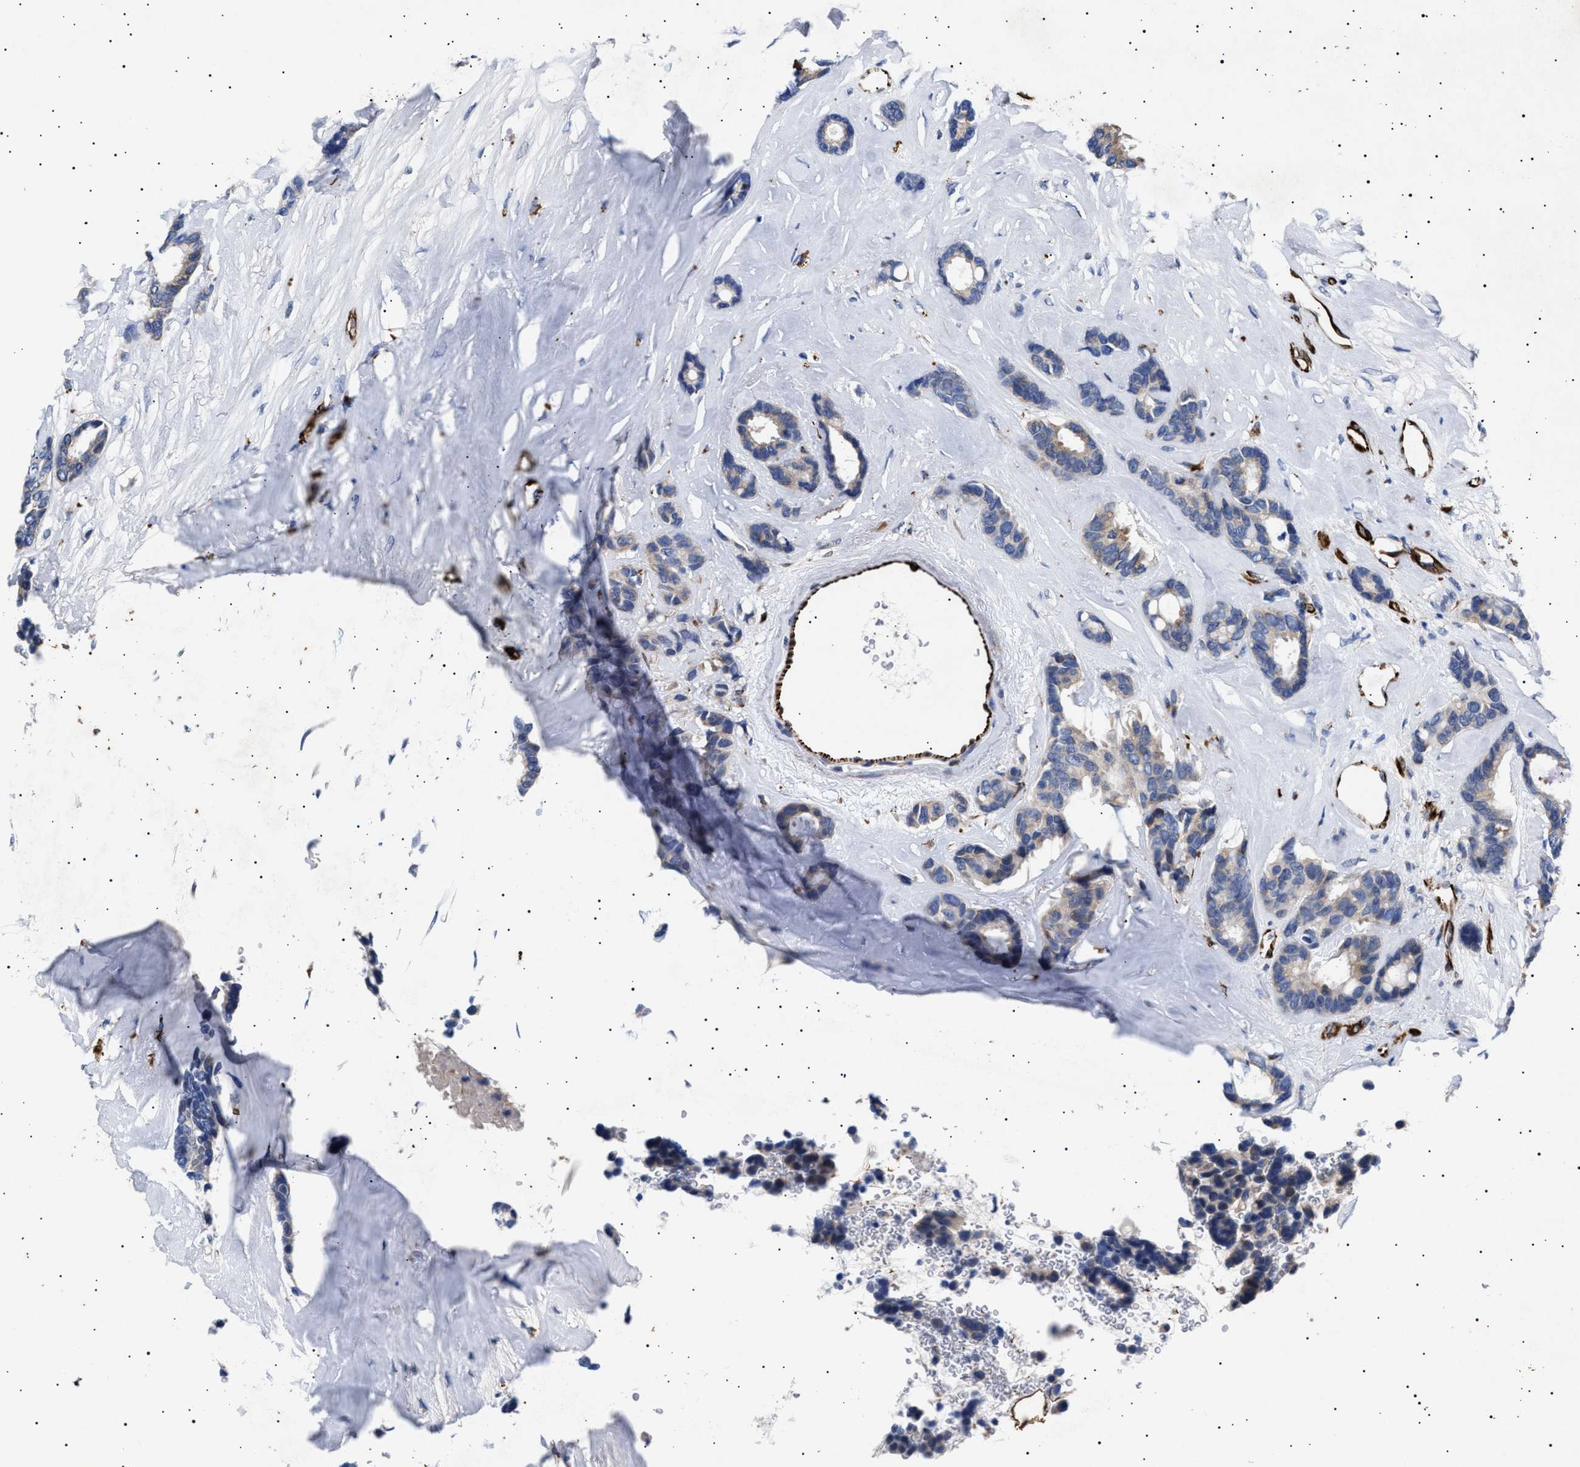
{"staining": {"intensity": "weak", "quantity": "<25%", "location": "cytoplasmic/membranous"}, "tissue": "breast cancer", "cell_type": "Tumor cells", "image_type": "cancer", "snomed": [{"axis": "morphology", "description": "Duct carcinoma"}, {"axis": "topography", "description": "Breast"}], "caption": "A high-resolution histopathology image shows immunohistochemistry (IHC) staining of invasive ductal carcinoma (breast), which demonstrates no significant positivity in tumor cells.", "gene": "OLFML2A", "patient": {"sex": "female", "age": 87}}